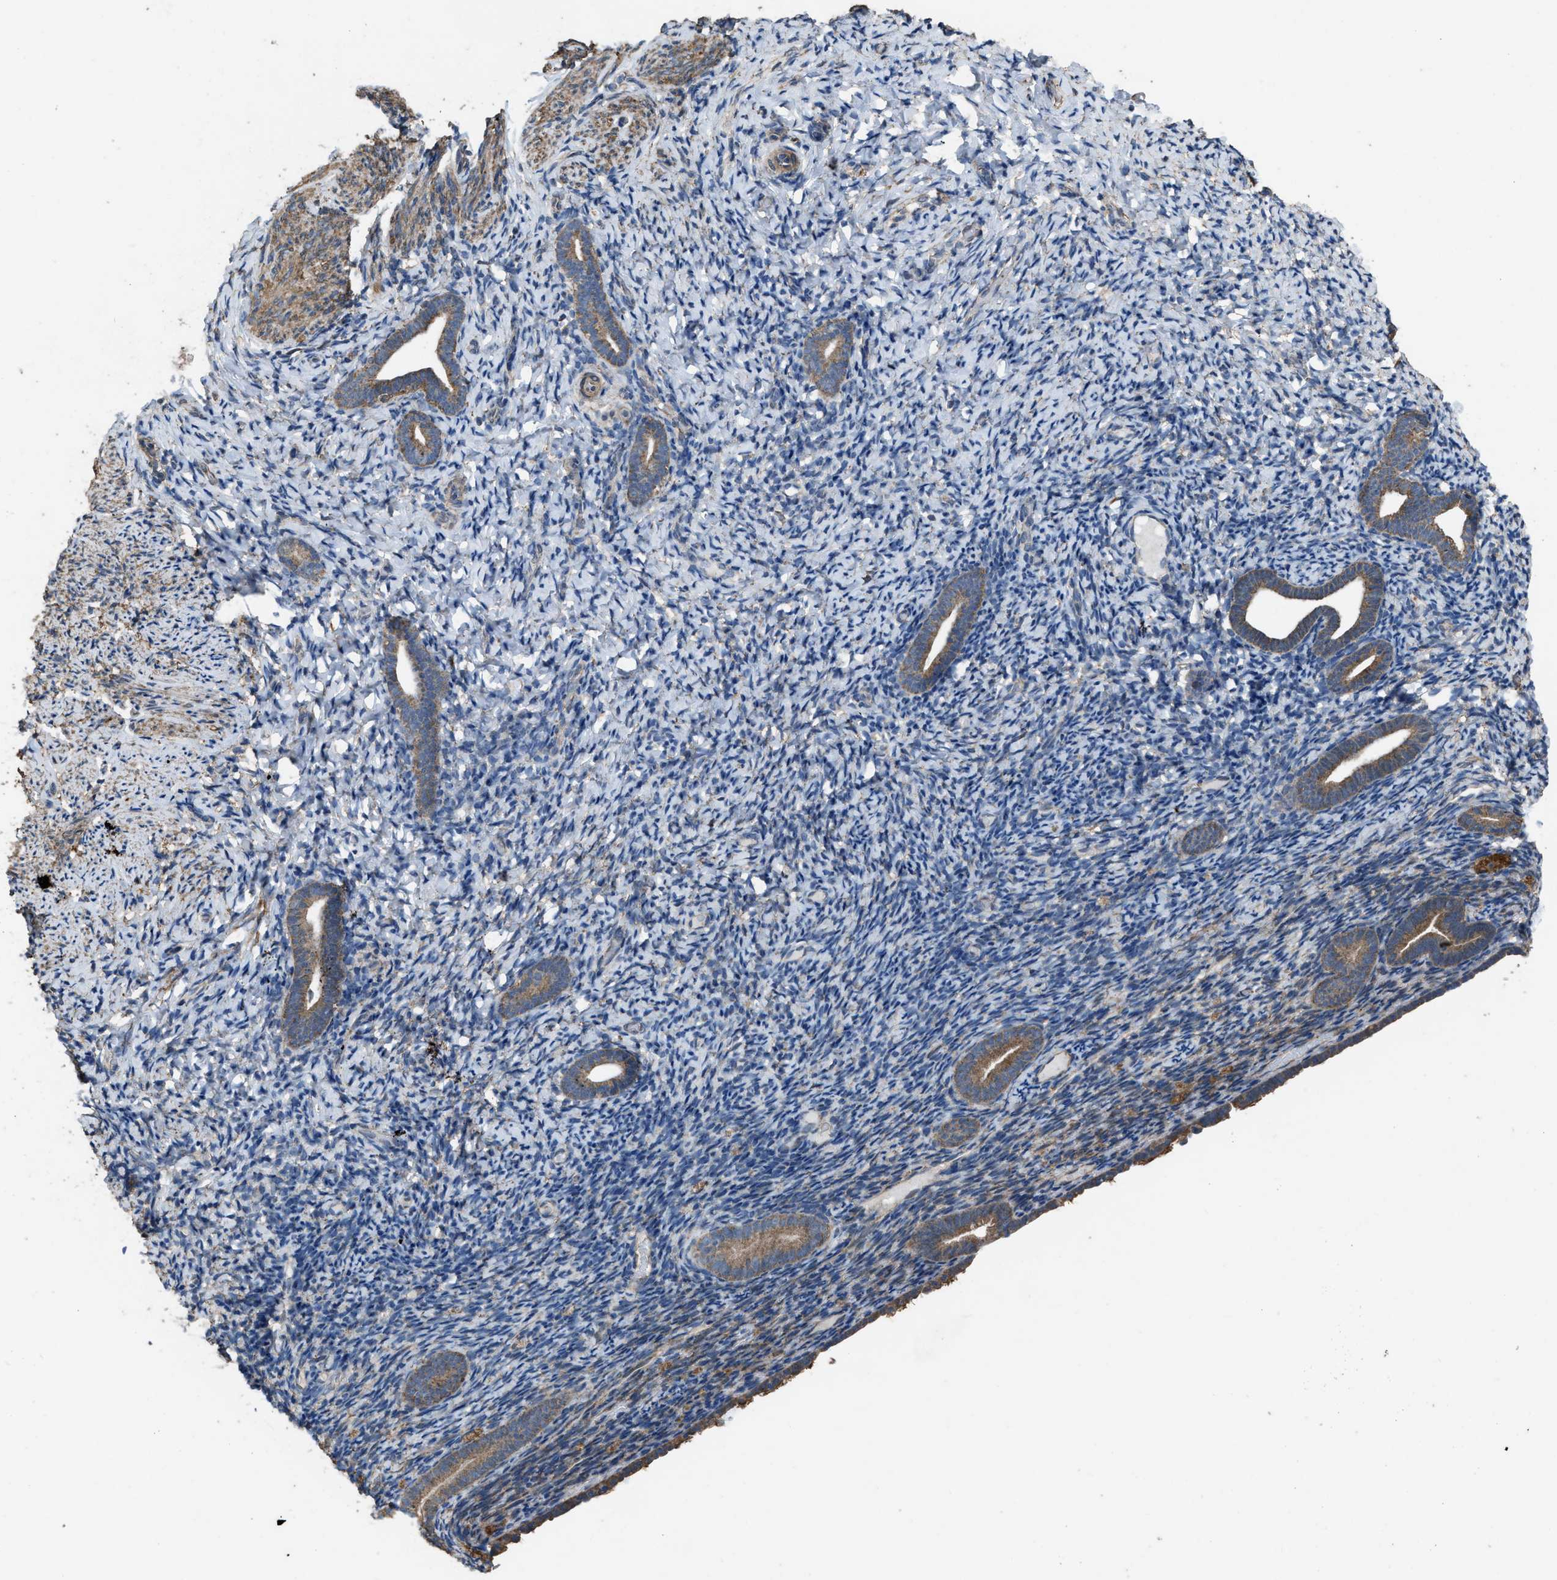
{"staining": {"intensity": "moderate", "quantity": "<25%", "location": "cytoplasmic/membranous"}, "tissue": "endometrium", "cell_type": "Cells in endometrial stroma", "image_type": "normal", "snomed": [{"axis": "morphology", "description": "Normal tissue, NOS"}, {"axis": "topography", "description": "Endometrium"}], "caption": "Cells in endometrial stroma demonstrate low levels of moderate cytoplasmic/membranous staining in approximately <25% of cells in unremarkable human endometrium.", "gene": "ARL6", "patient": {"sex": "female", "age": 51}}